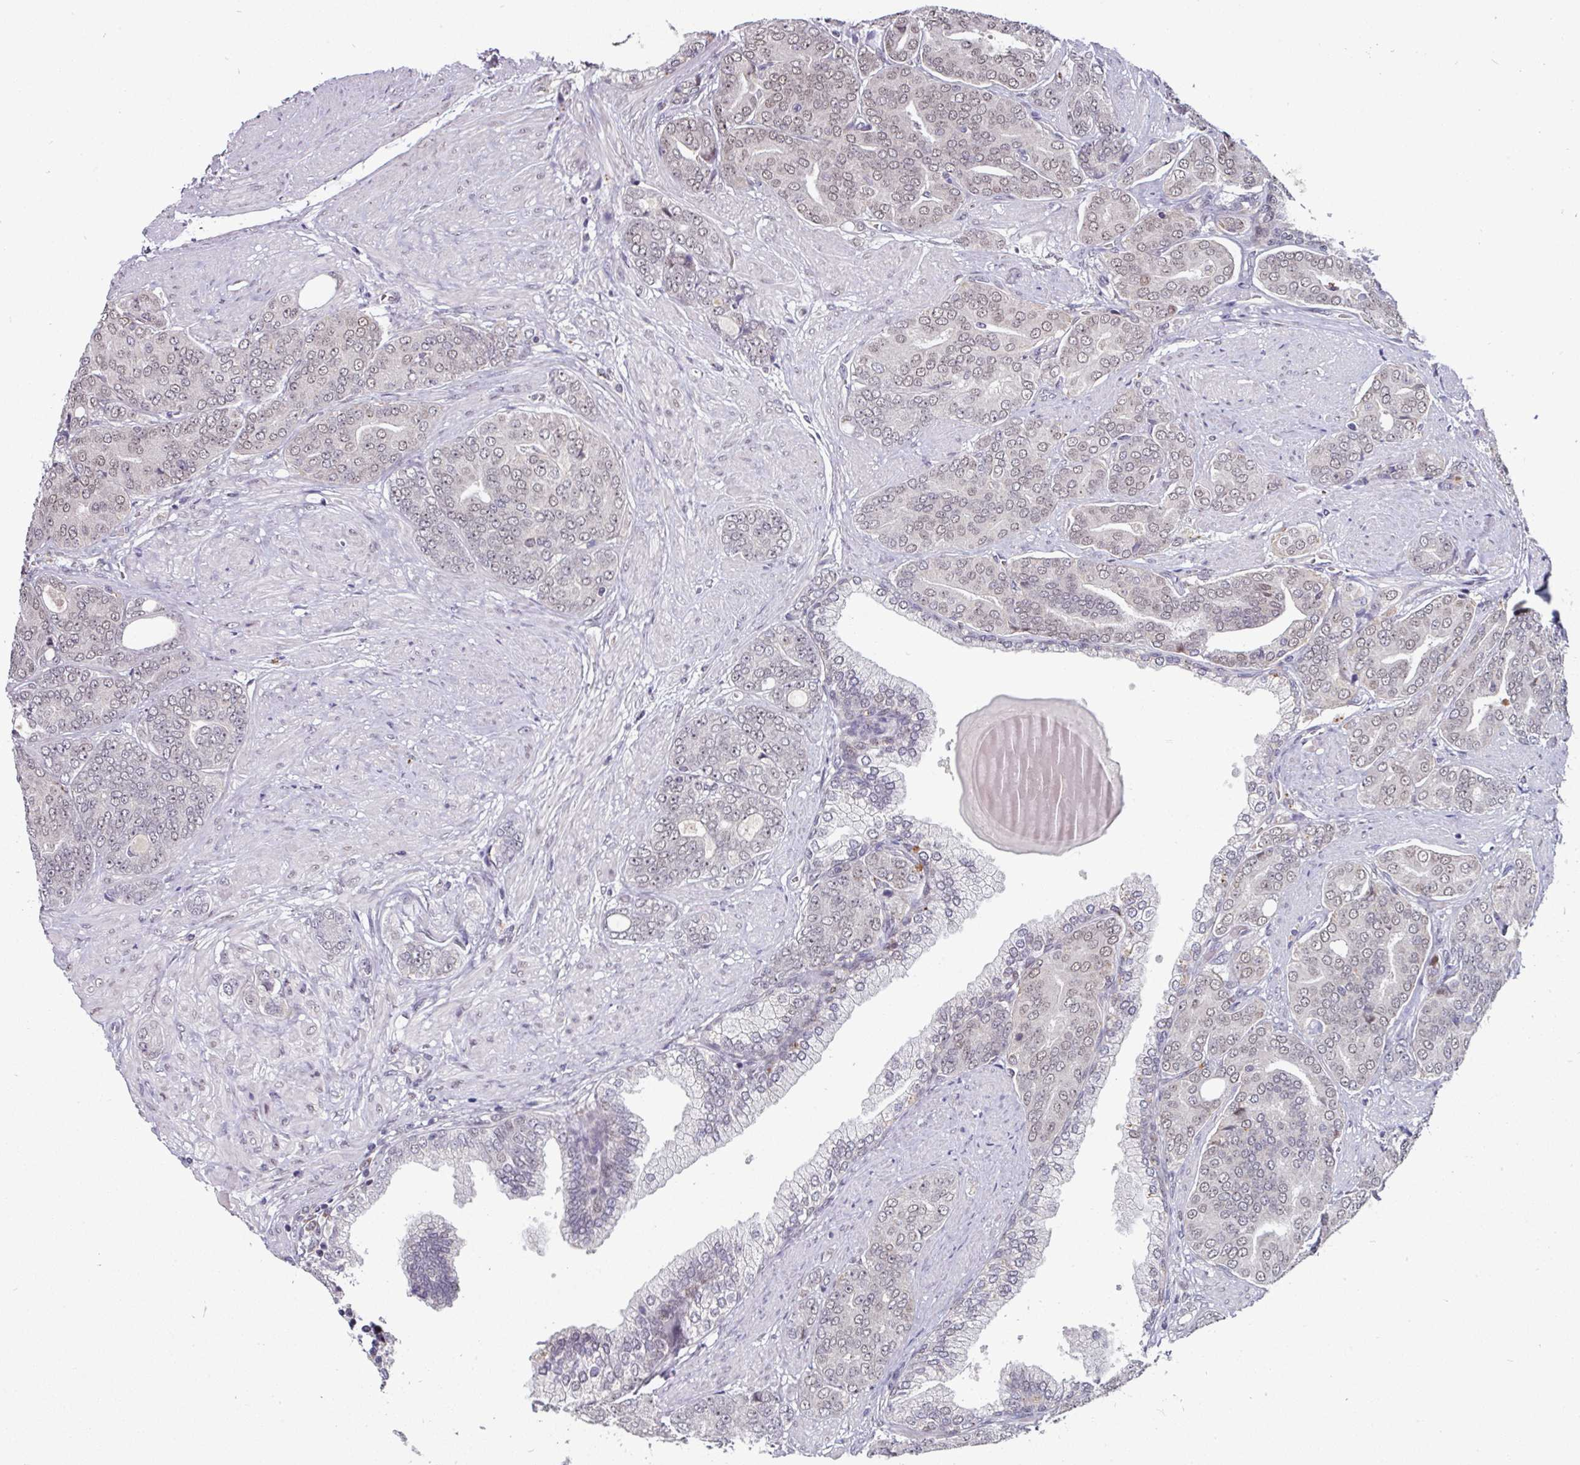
{"staining": {"intensity": "weak", "quantity": "<25%", "location": "nuclear"}, "tissue": "prostate cancer", "cell_type": "Tumor cells", "image_type": "cancer", "snomed": [{"axis": "morphology", "description": "Adenocarcinoma, High grade"}, {"axis": "topography", "description": "Prostate"}], "caption": "High power microscopy photomicrograph of an immunohistochemistry photomicrograph of prostate cancer, revealing no significant staining in tumor cells.", "gene": "SWSAP1", "patient": {"sex": "male", "age": 67}}